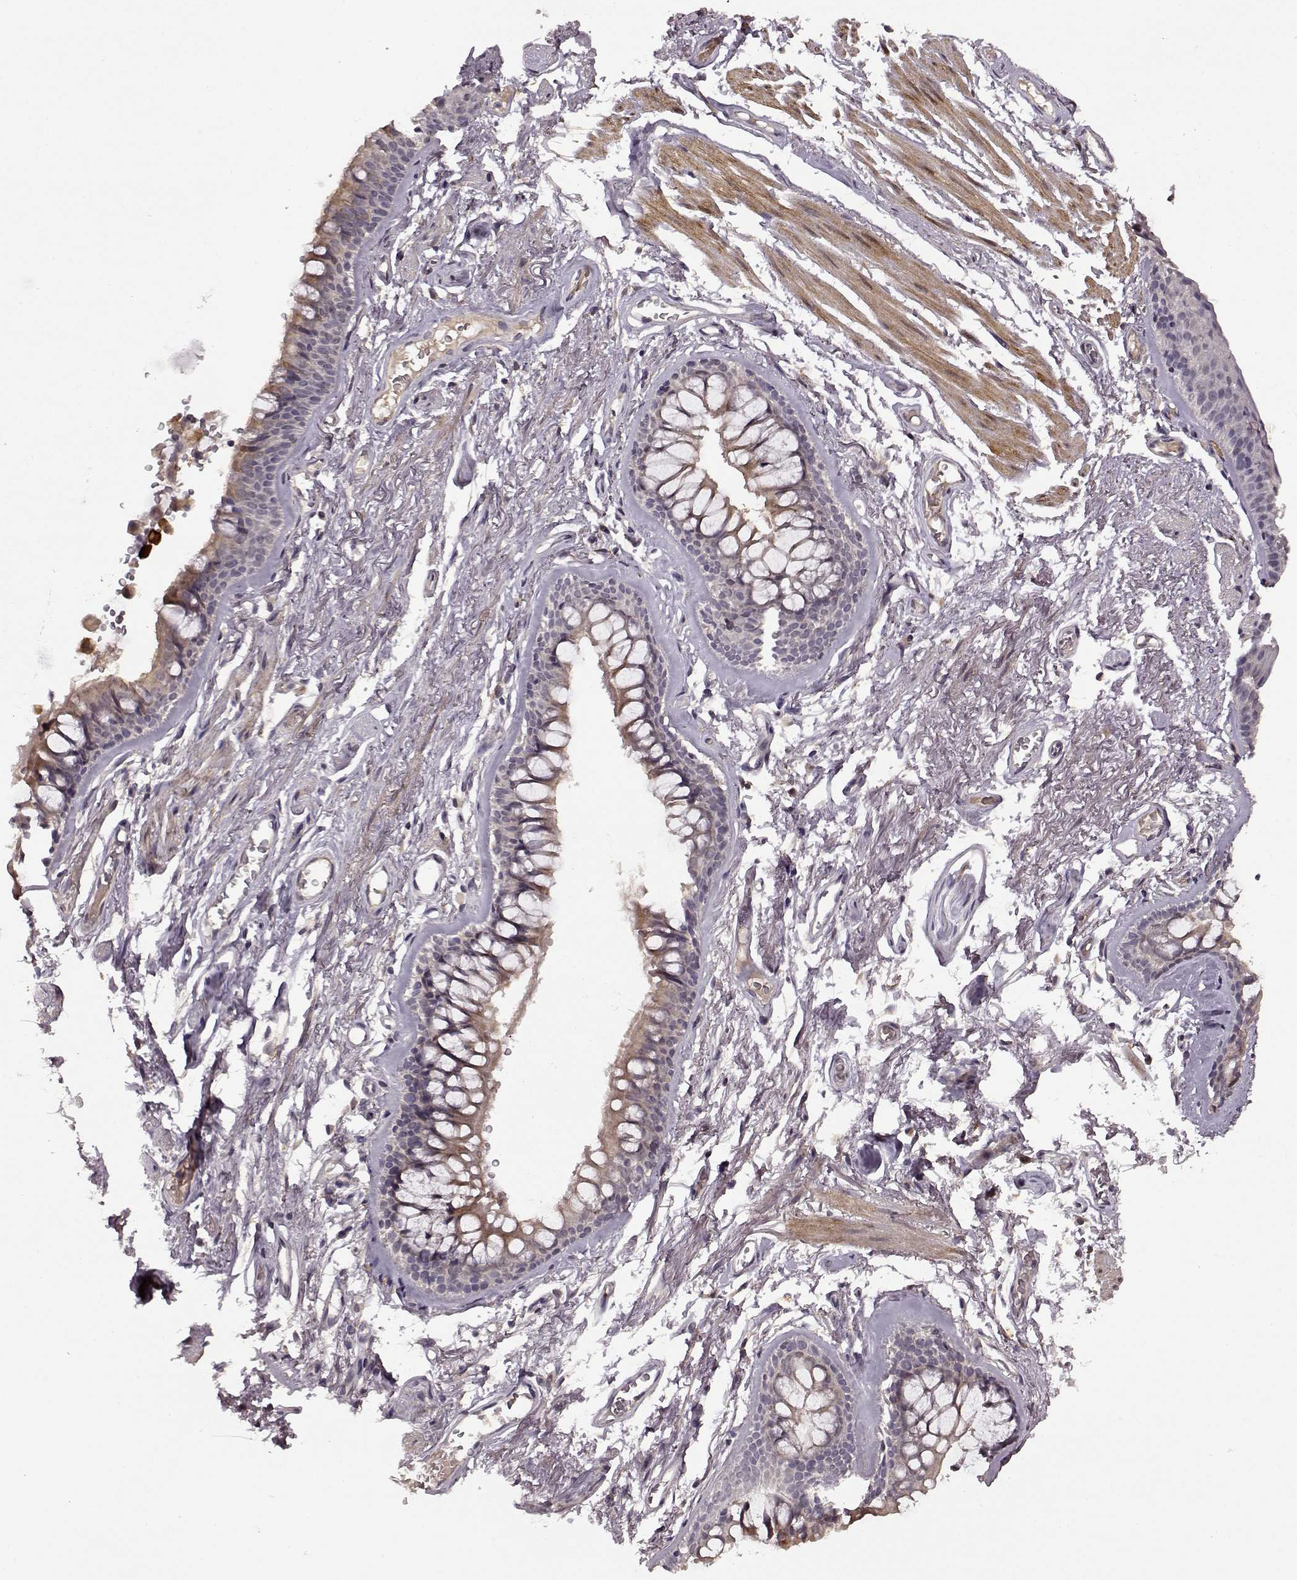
{"staining": {"intensity": "negative", "quantity": "none", "location": "none"}, "tissue": "soft tissue", "cell_type": "Chondrocytes", "image_type": "normal", "snomed": [{"axis": "morphology", "description": "Normal tissue, NOS"}, {"axis": "topography", "description": "Cartilage tissue"}, {"axis": "topography", "description": "Bronchus"}], "caption": "Immunohistochemistry of unremarkable soft tissue displays no staining in chondrocytes.", "gene": "MAIP1", "patient": {"sex": "female", "age": 79}}